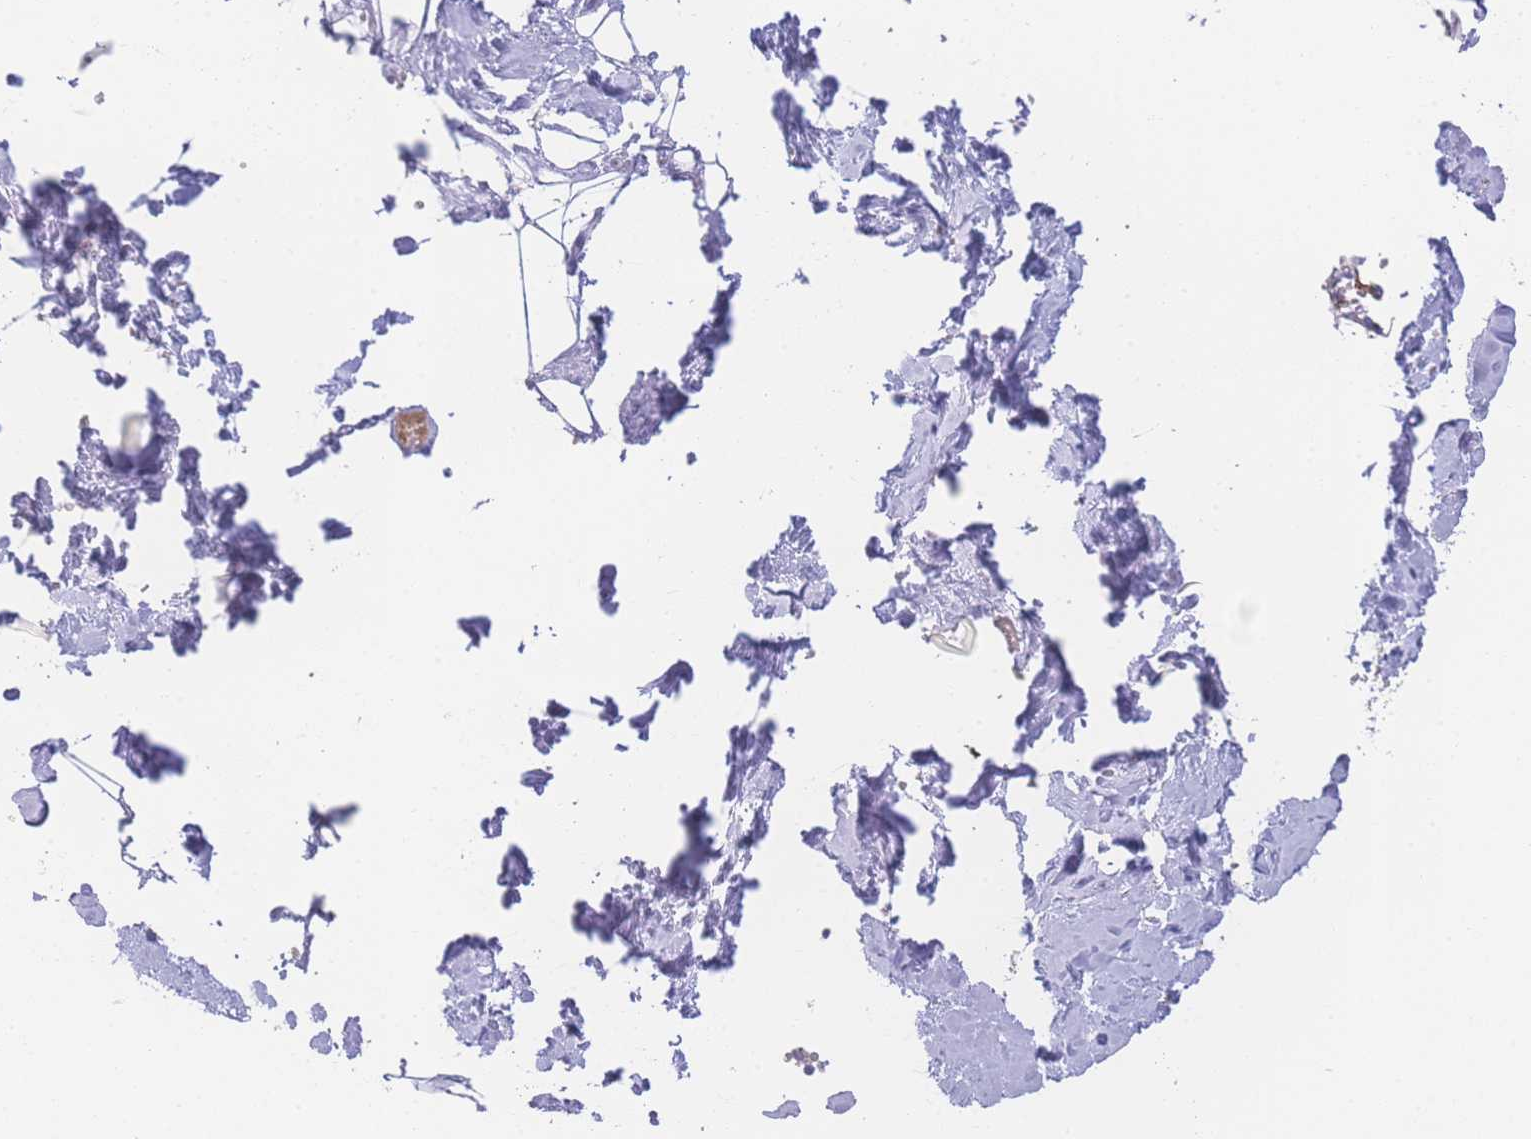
{"staining": {"intensity": "negative", "quantity": "none", "location": "none"}, "tissue": "adipose tissue", "cell_type": "Adipocytes", "image_type": "normal", "snomed": [{"axis": "morphology", "description": "Normal tissue, NOS"}, {"axis": "topography", "description": "Salivary gland"}, {"axis": "topography", "description": "Peripheral nerve tissue"}], "caption": "A high-resolution image shows IHC staining of unremarkable adipose tissue, which shows no significant staining in adipocytes.", "gene": "NBEAL1", "patient": {"sex": "male", "age": 38}}